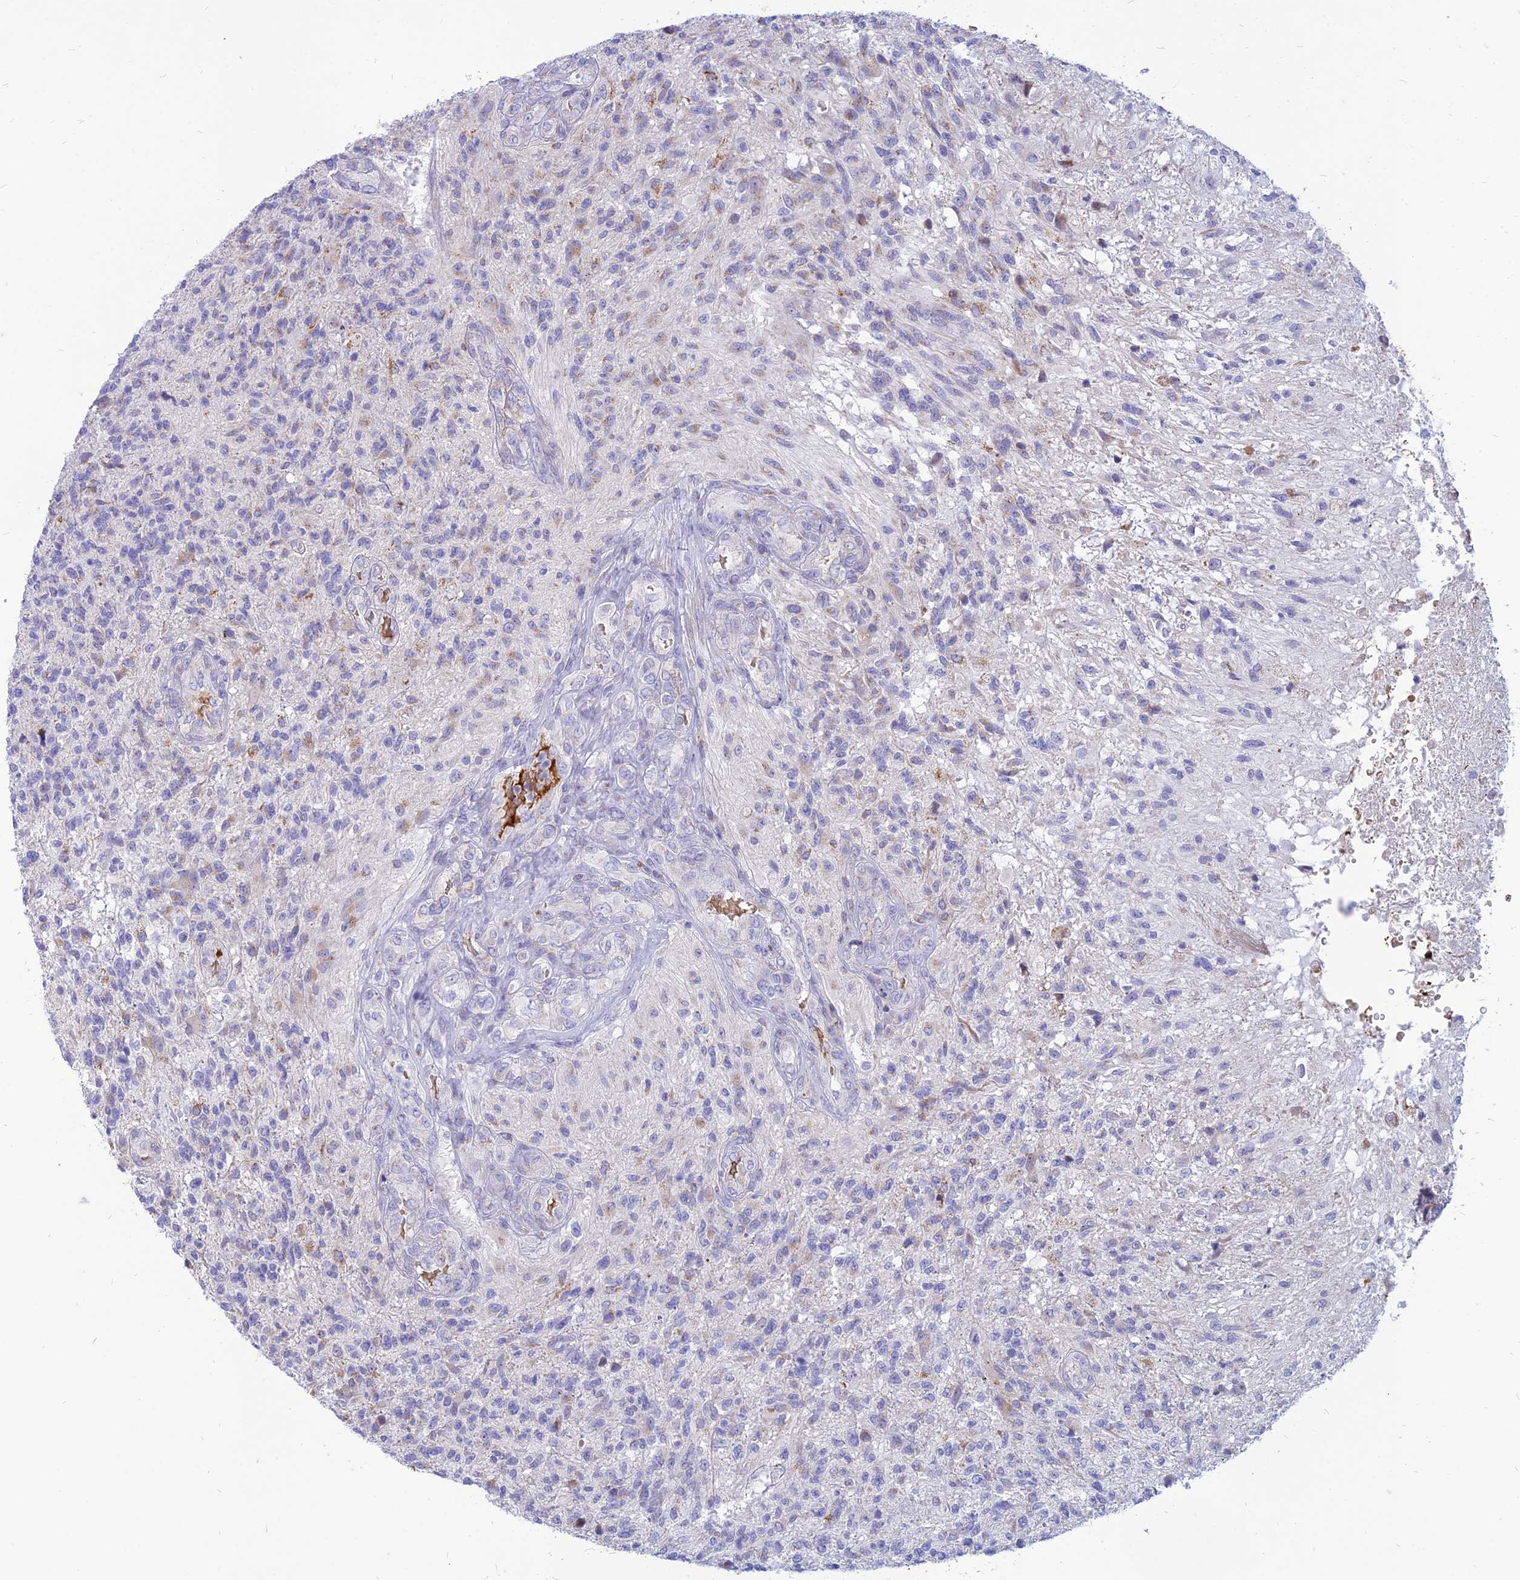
{"staining": {"intensity": "negative", "quantity": "none", "location": "none"}, "tissue": "glioma", "cell_type": "Tumor cells", "image_type": "cancer", "snomed": [{"axis": "morphology", "description": "Glioma, malignant, High grade"}, {"axis": "topography", "description": "Brain"}], "caption": "This is an IHC micrograph of human malignant high-grade glioma. There is no expression in tumor cells.", "gene": "HHAT", "patient": {"sex": "male", "age": 56}}